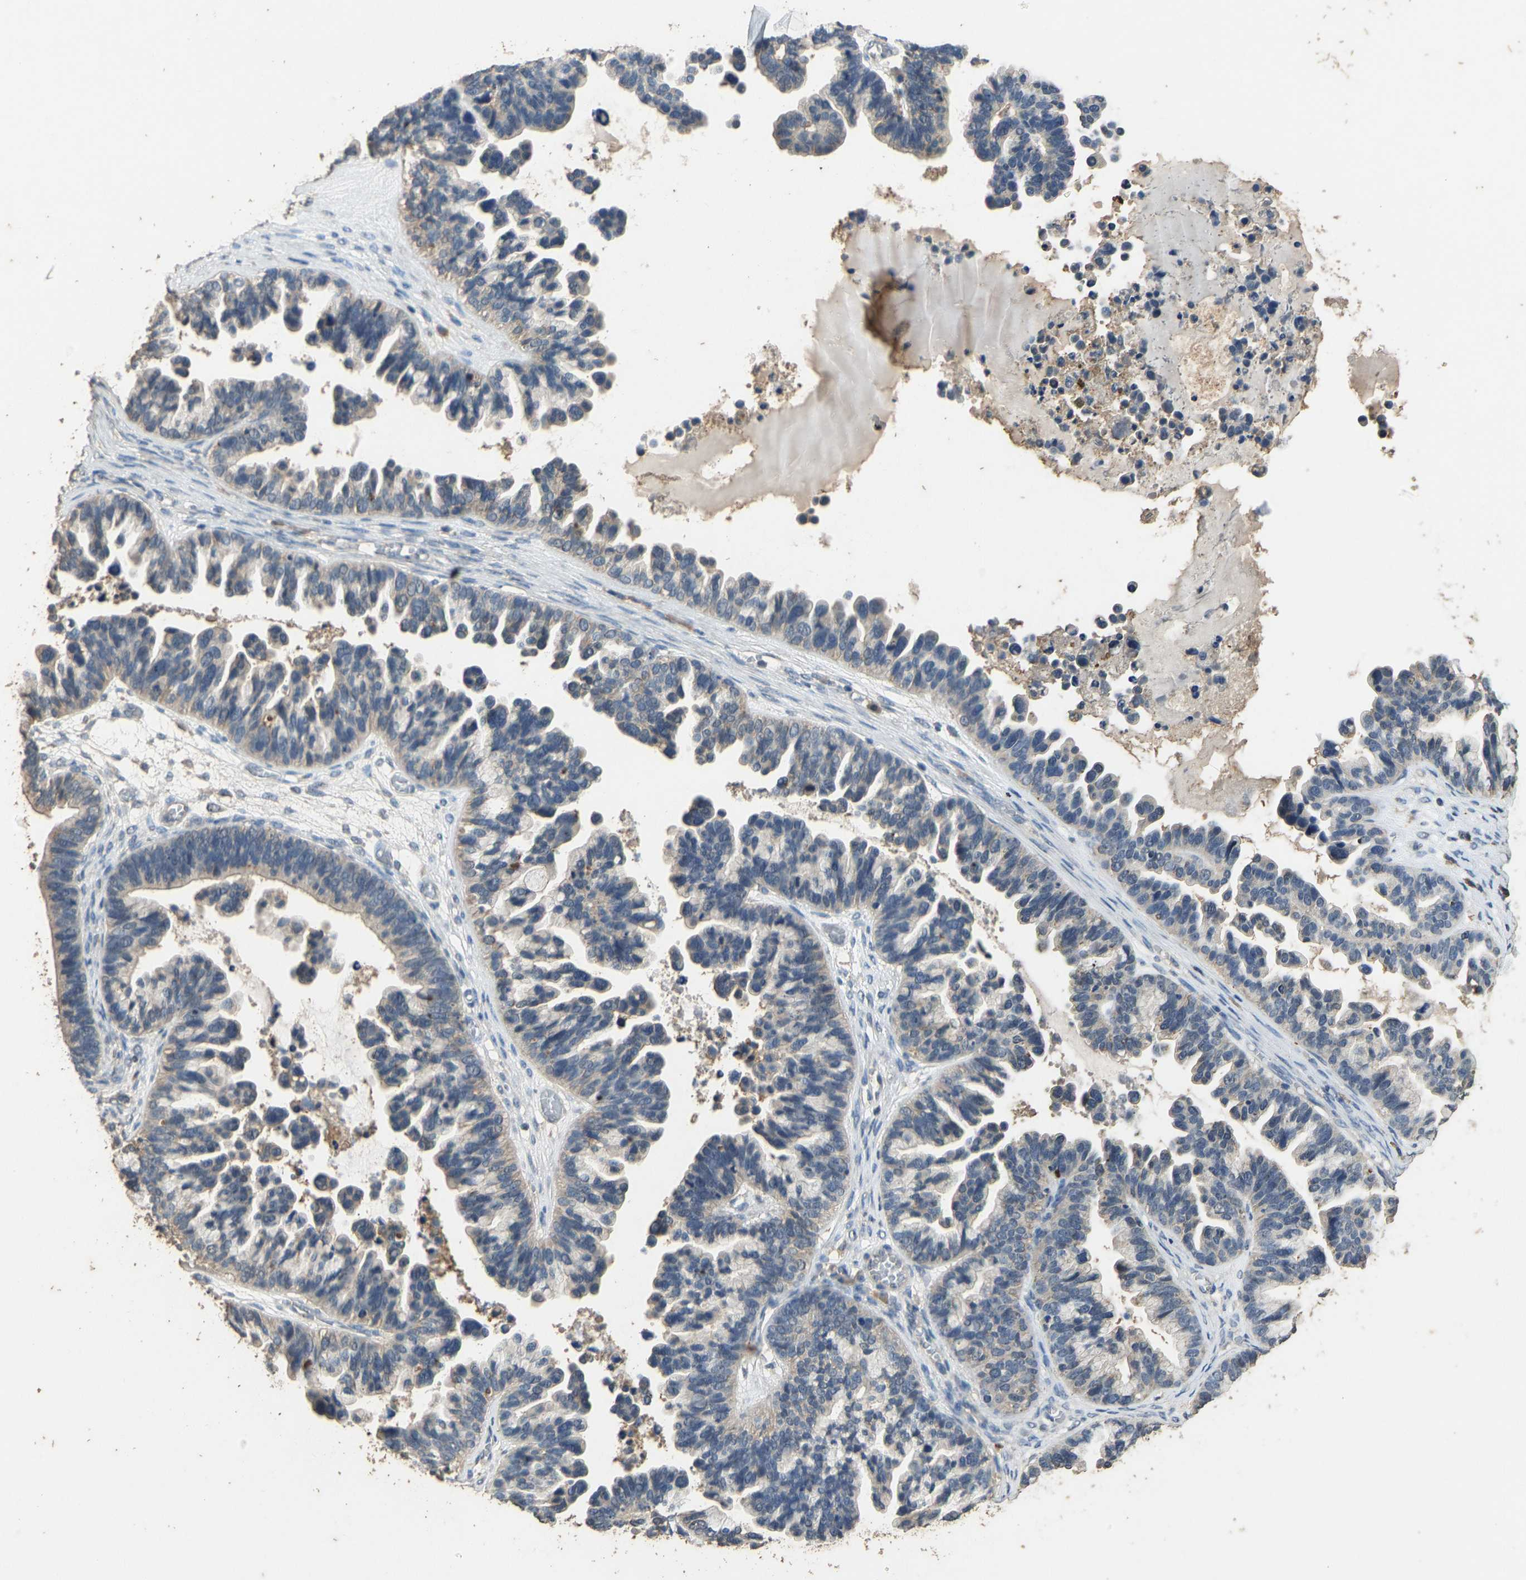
{"staining": {"intensity": "negative", "quantity": "none", "location": "none"}, "tissue": "ovarian cancer", "cell_type": "Tumor cells", "image_type": "cancer", "snomed": [{"axis": "morphology", "description": "Cystadenocarcinoma, serous, NOS"}, {"axis": "topography", "description": "Ovary"}], "caption": "High power microscopy photomicrograph of an immunohistochemistry (IHC) photomicrograph of ovarian serous cystadenocarcinoma, revealing no significant positivity in tumor cells.", "gene": "CIDEC", "patient": {"sex": "female", "age": 56}}